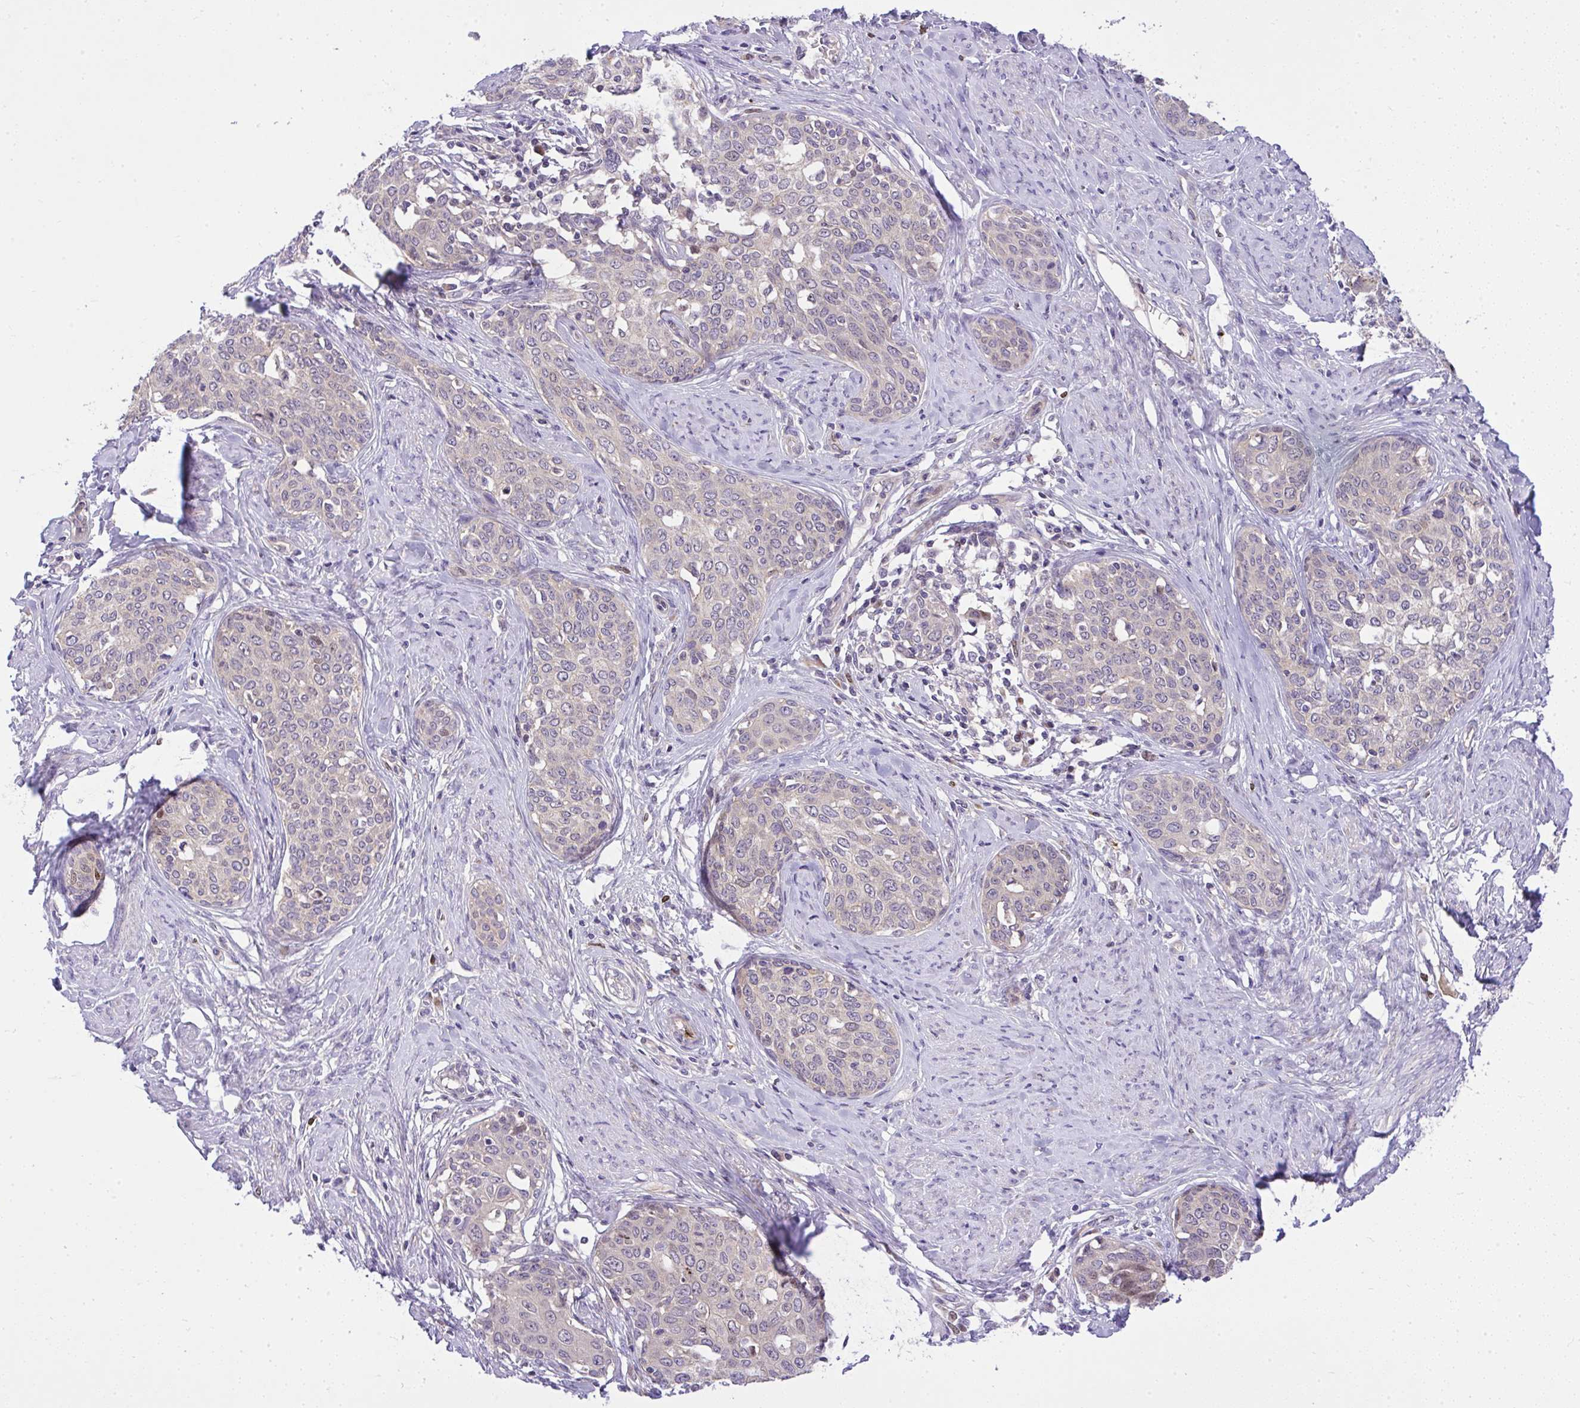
{"staining": {"intensity": "weak", "quantity": ">75%", "location": "cytoplasmic/membranous,nuclear"}, "tissue": "cervical cancer", "cell_type": "Tumor cells", "image_type": "cancer", "snomed": [{"axis": "morphology", "description": "Squamous cell carcinoma, NOS"}, {"axis": "morphology", "description": "Adenocarcinoma, NOS"}, {"axis": "topography", "description": "Cervix"}], "caption": "A high-resolution histopathology image shows IHC staining of cervical adenocarcinoma, which displays weak cytoplasmic/membranous and nuclear positivity in about >75% of tumor cells. (DAB IHC, brown staining for protein, blue staining for nuclei).", "gene": "CHIA", "patient": {"sex": "female", "age": 52}}